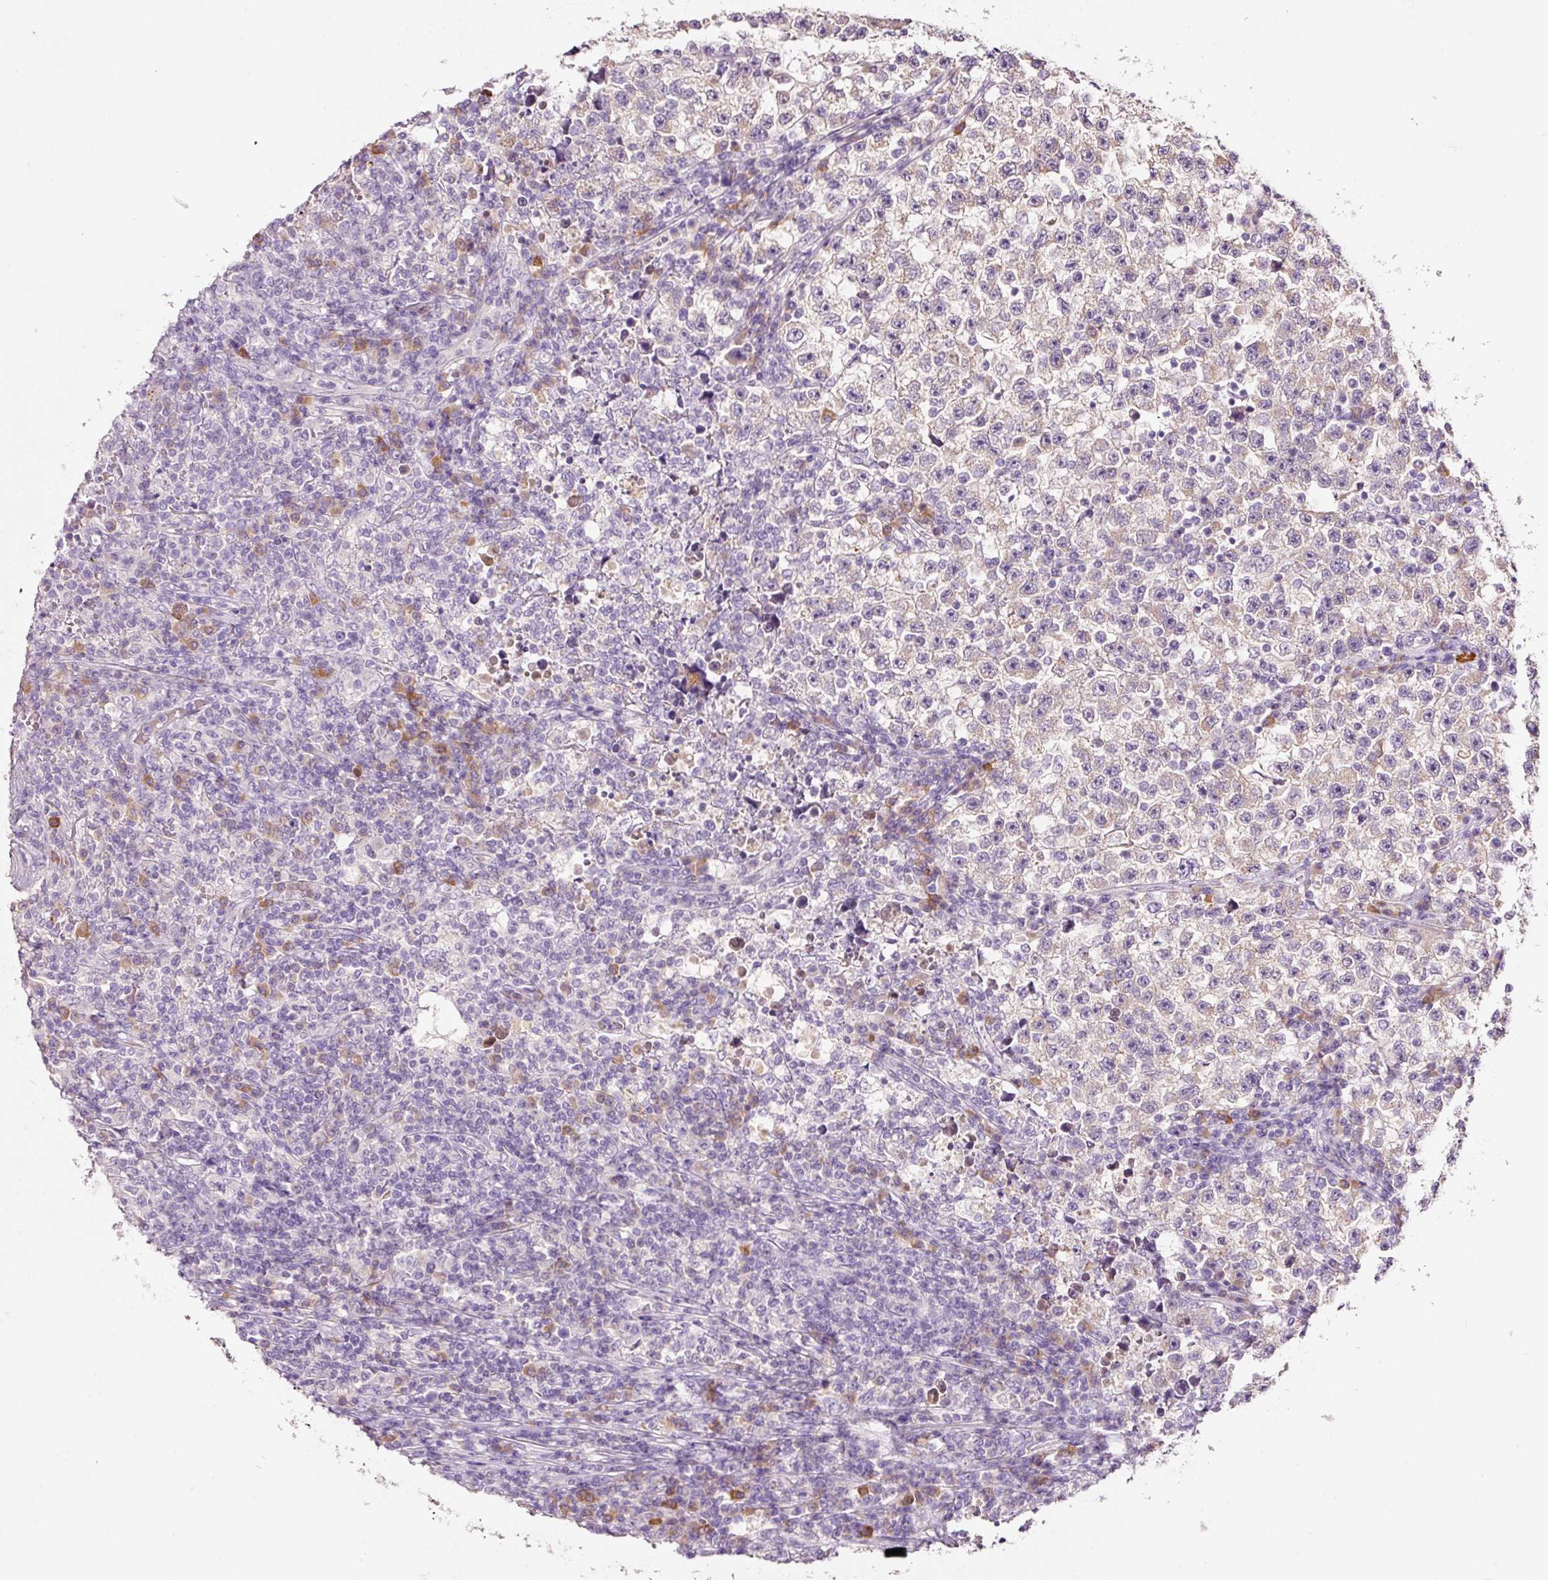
{"staining": {"intensity": "weak", "quantity": "<25%", "location": "cytoplasmic/membranous"}, "tissue": "testis cancer", "cell_type": "Tumor cells", "image_type": "cancer", "snomed": [{"axis": "morphology", "description": "Seminoma, NOS"}, {"axis": "topography", "description": "Testis"}], "caption": "IHC photomicrograph of neoplastic tissue: testis cancer stained with DAB reveals no significant protein staining in tumor cells.", "gene": "TENT5C", "patient": {"sex": "male", "age": 22}}